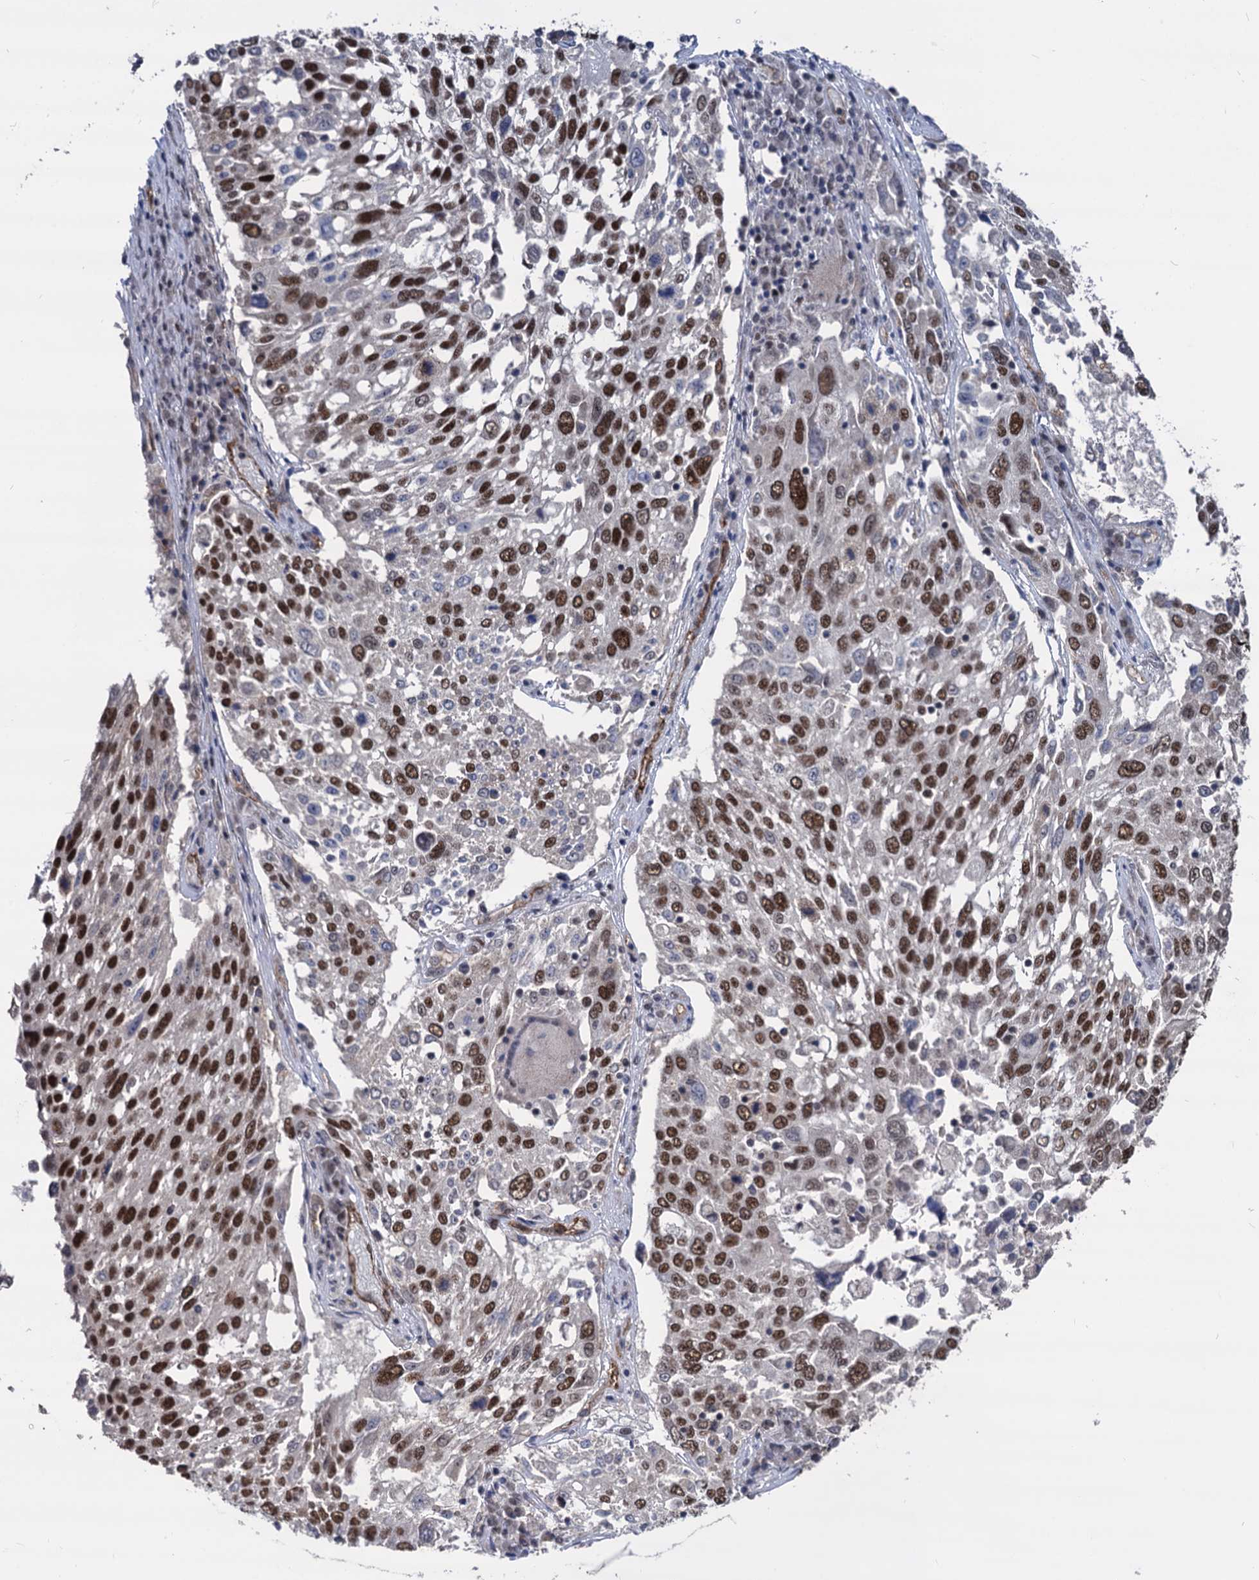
{"staining": {"intensity": "strong", "quantity": ">75%", "location": "nuclear"}, "tissue": "lung cancer", "cell_type": "Tumor cells", "image_type": "cancer", "snomed": [{"axis": "morphology", "description": "Squamous cell carcinoma, NOS"}, {"axis": "topography", "description": "Lung"}], "caption": "IHC (DAB) staining of squamous cell carcinoma (lung) displays strong nuclear protein expression in approximately >75% of tumor cells.", "gene": "GALNT11", "patient": {"sex": "male", "age": 65}}